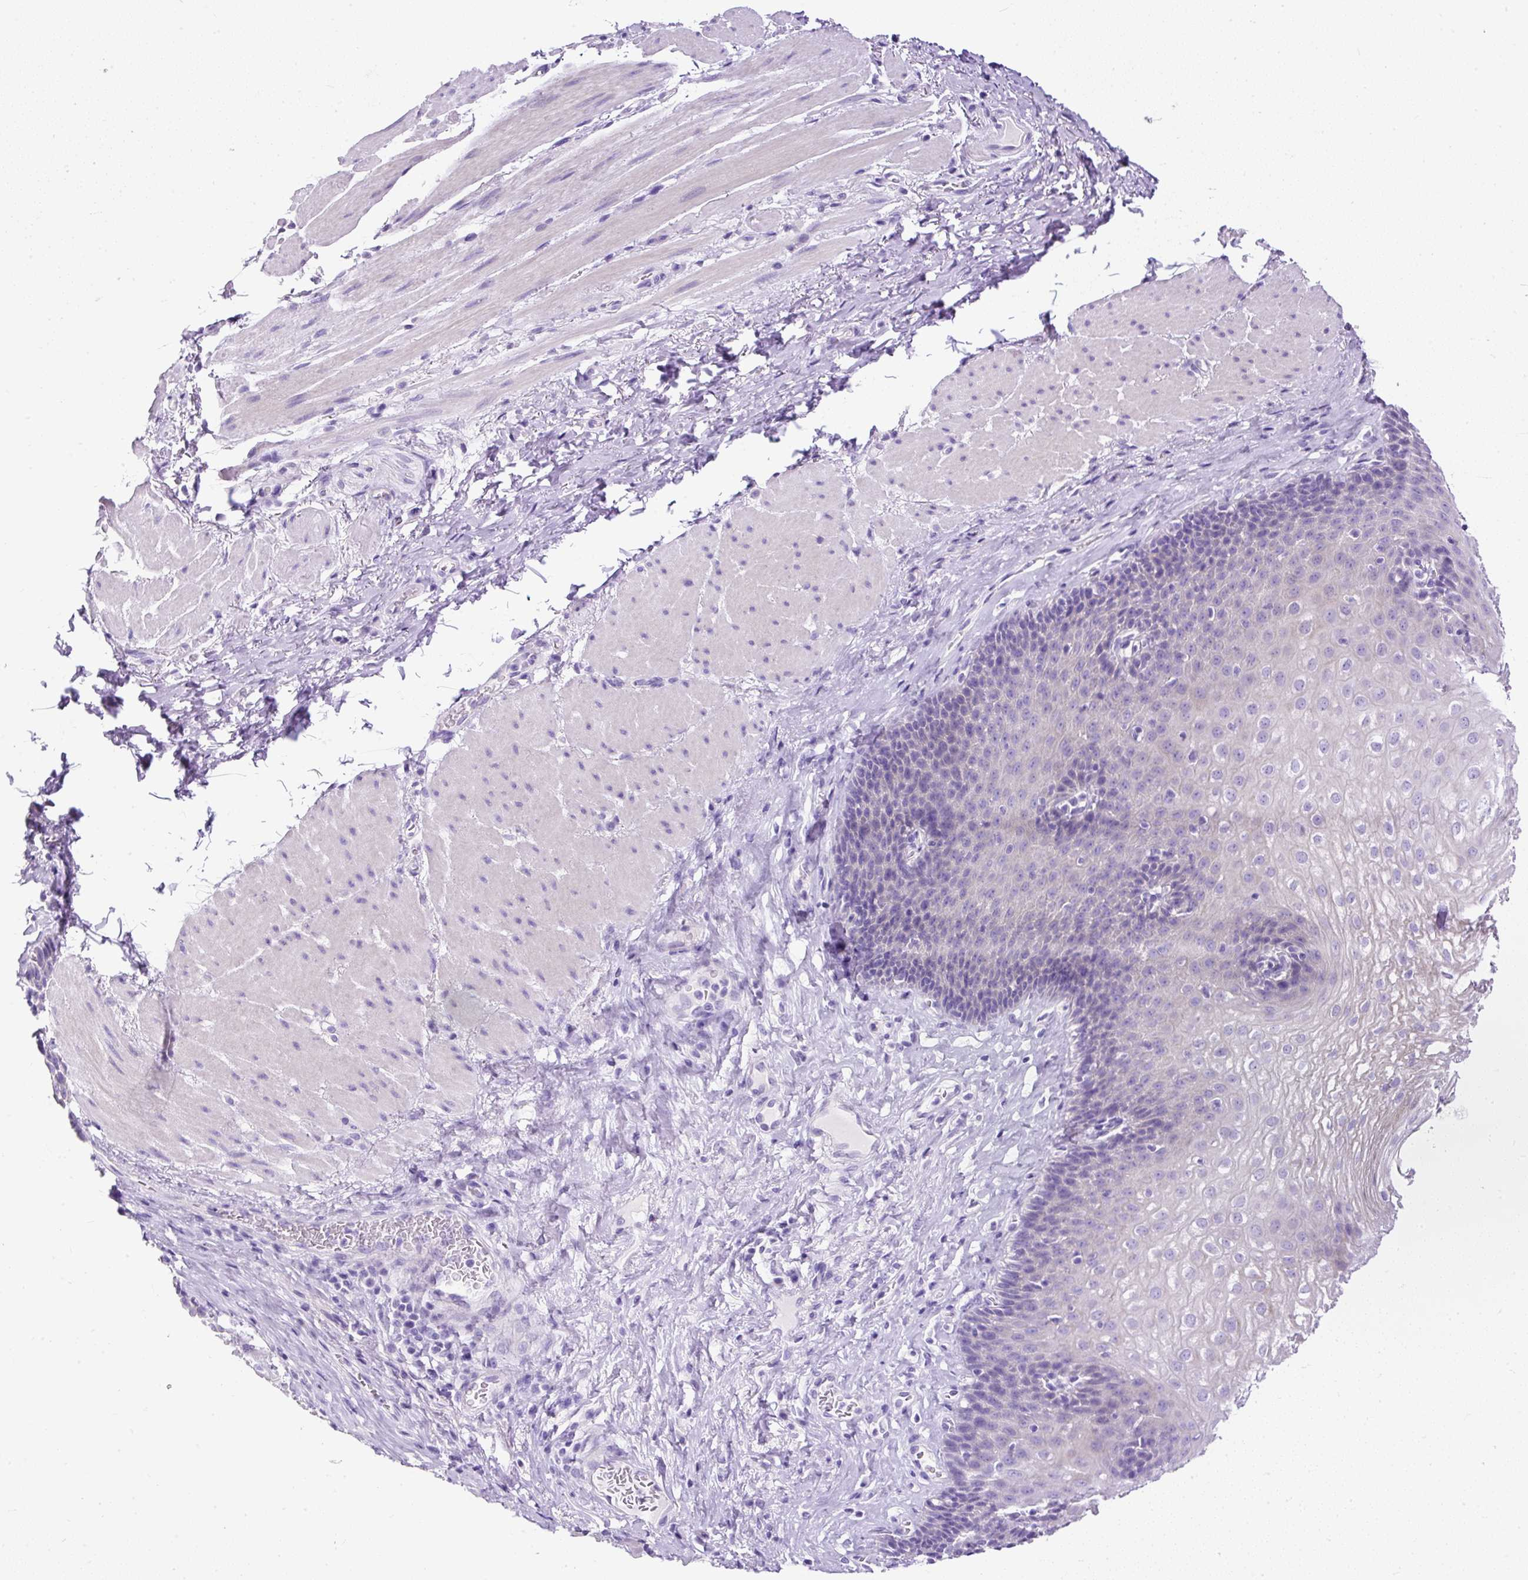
{"staining": {"intensity": "weak", "quantity": "<25%", "location": "cytoplasmic/membranous"}, "tissue": "esophagus", "cell_type": "Squamous epithelial cells", "image_type": "normal", "snomed": [{"axis": "morphology", "description": "Normal tissue, NOS"}, {"axis": "topography", "description": "Esophagus"}], "caption": "Immunohistochemical staining of benign esophagus exhibits no significant positivity in squamous epithelial cells.", "gene": "STOX2", "patient": {"sex": "female", "age": 66}}